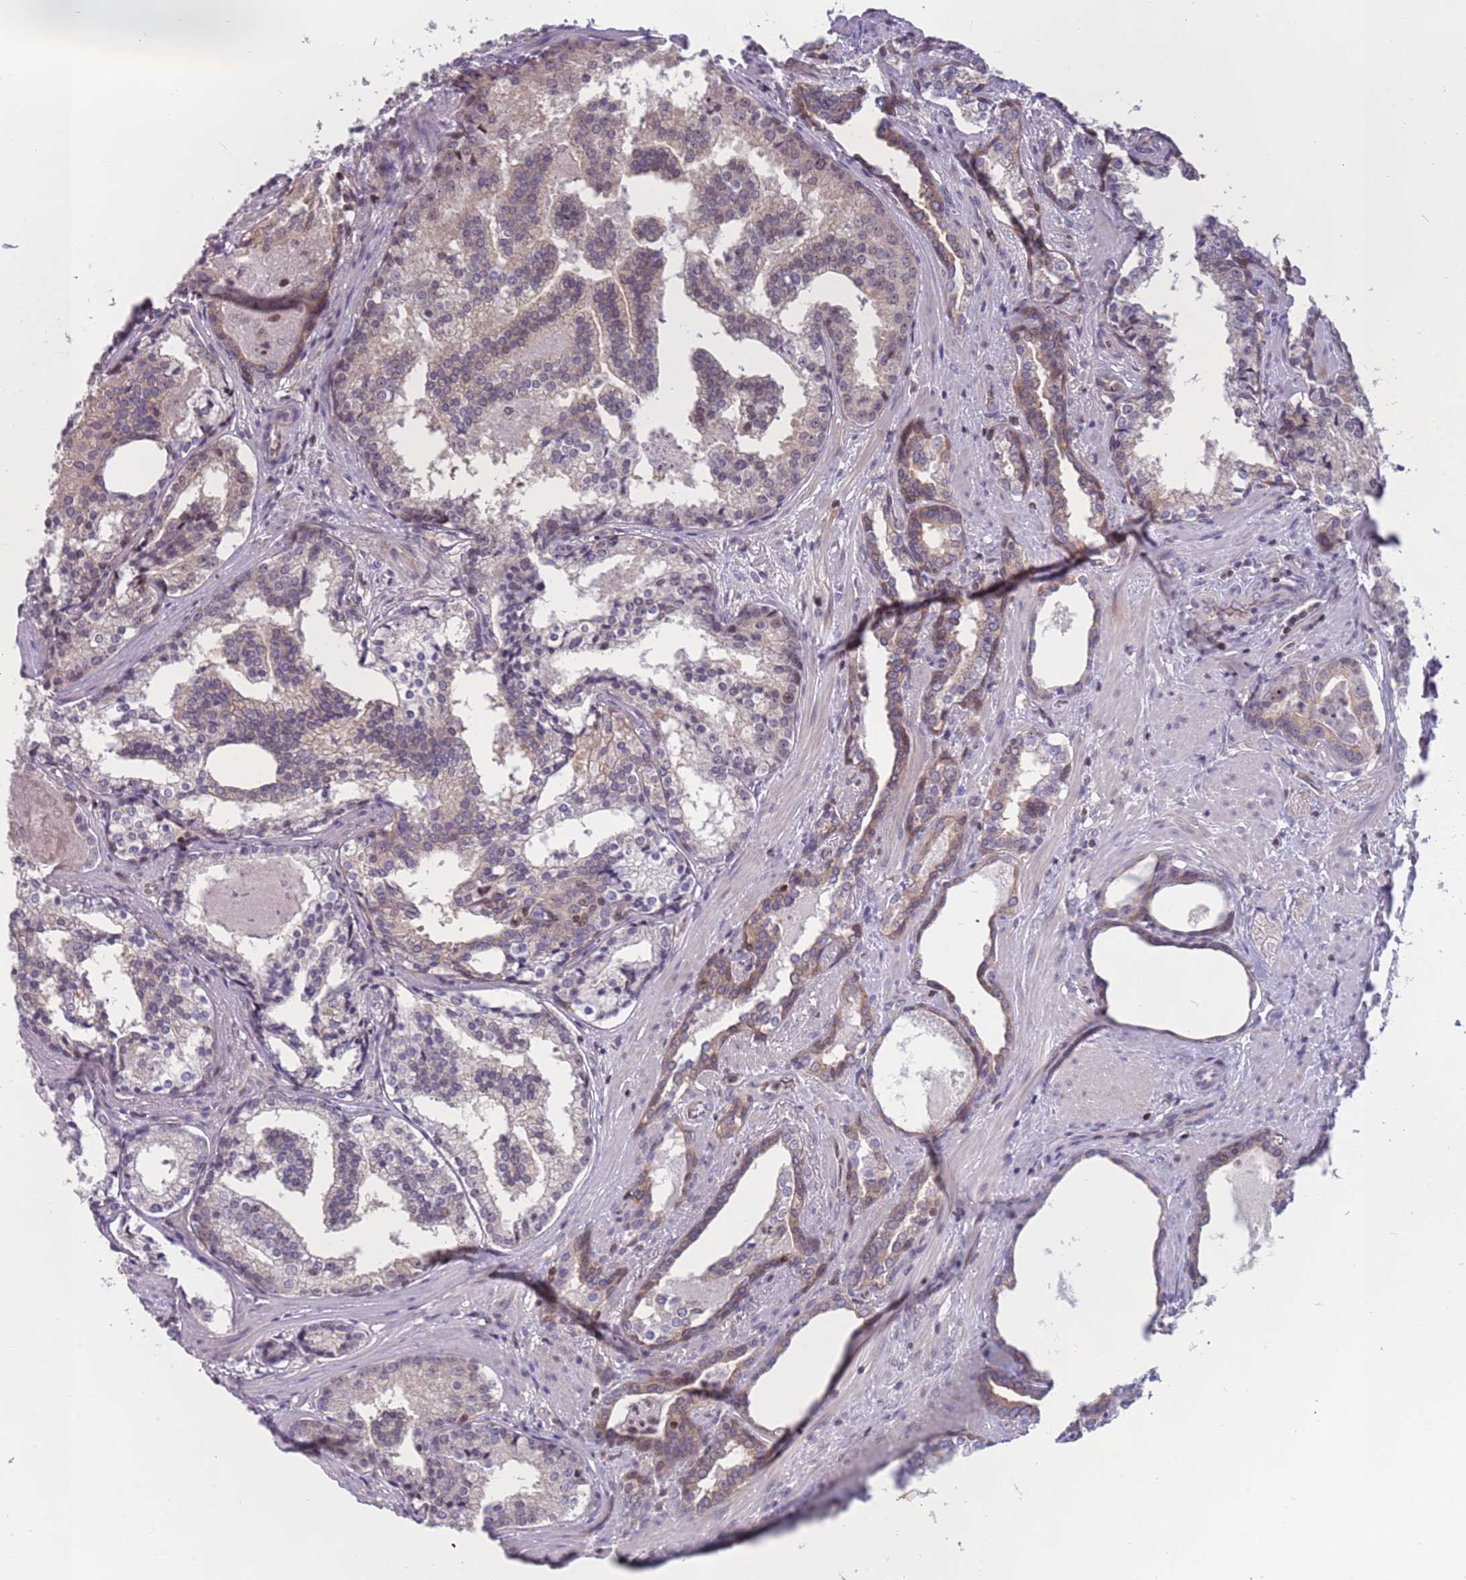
{"staining": {"intensity": "negative", "quantity": "none", "location": "none"}, "tissue": "prostate cancer", "cell_type": "Tumor cells", "image_type": "cancer", "snomed": [{"axis": "morphology", "description": "Adenocarcinoma, High grade"}, {"axis": "topography", "description": "Prostate"}], "caption": "Immunohistochemistry of human adenocarcinoma (high-grade) (prostate) displays no expression in tumor cells. (Stains: DAB IHC with hematoxylin counter stain, Microscopy: brightfield microscopy at high magnification).", "gene": "ARHGEF5", "patient": {"sex": "male", "age": 58}}